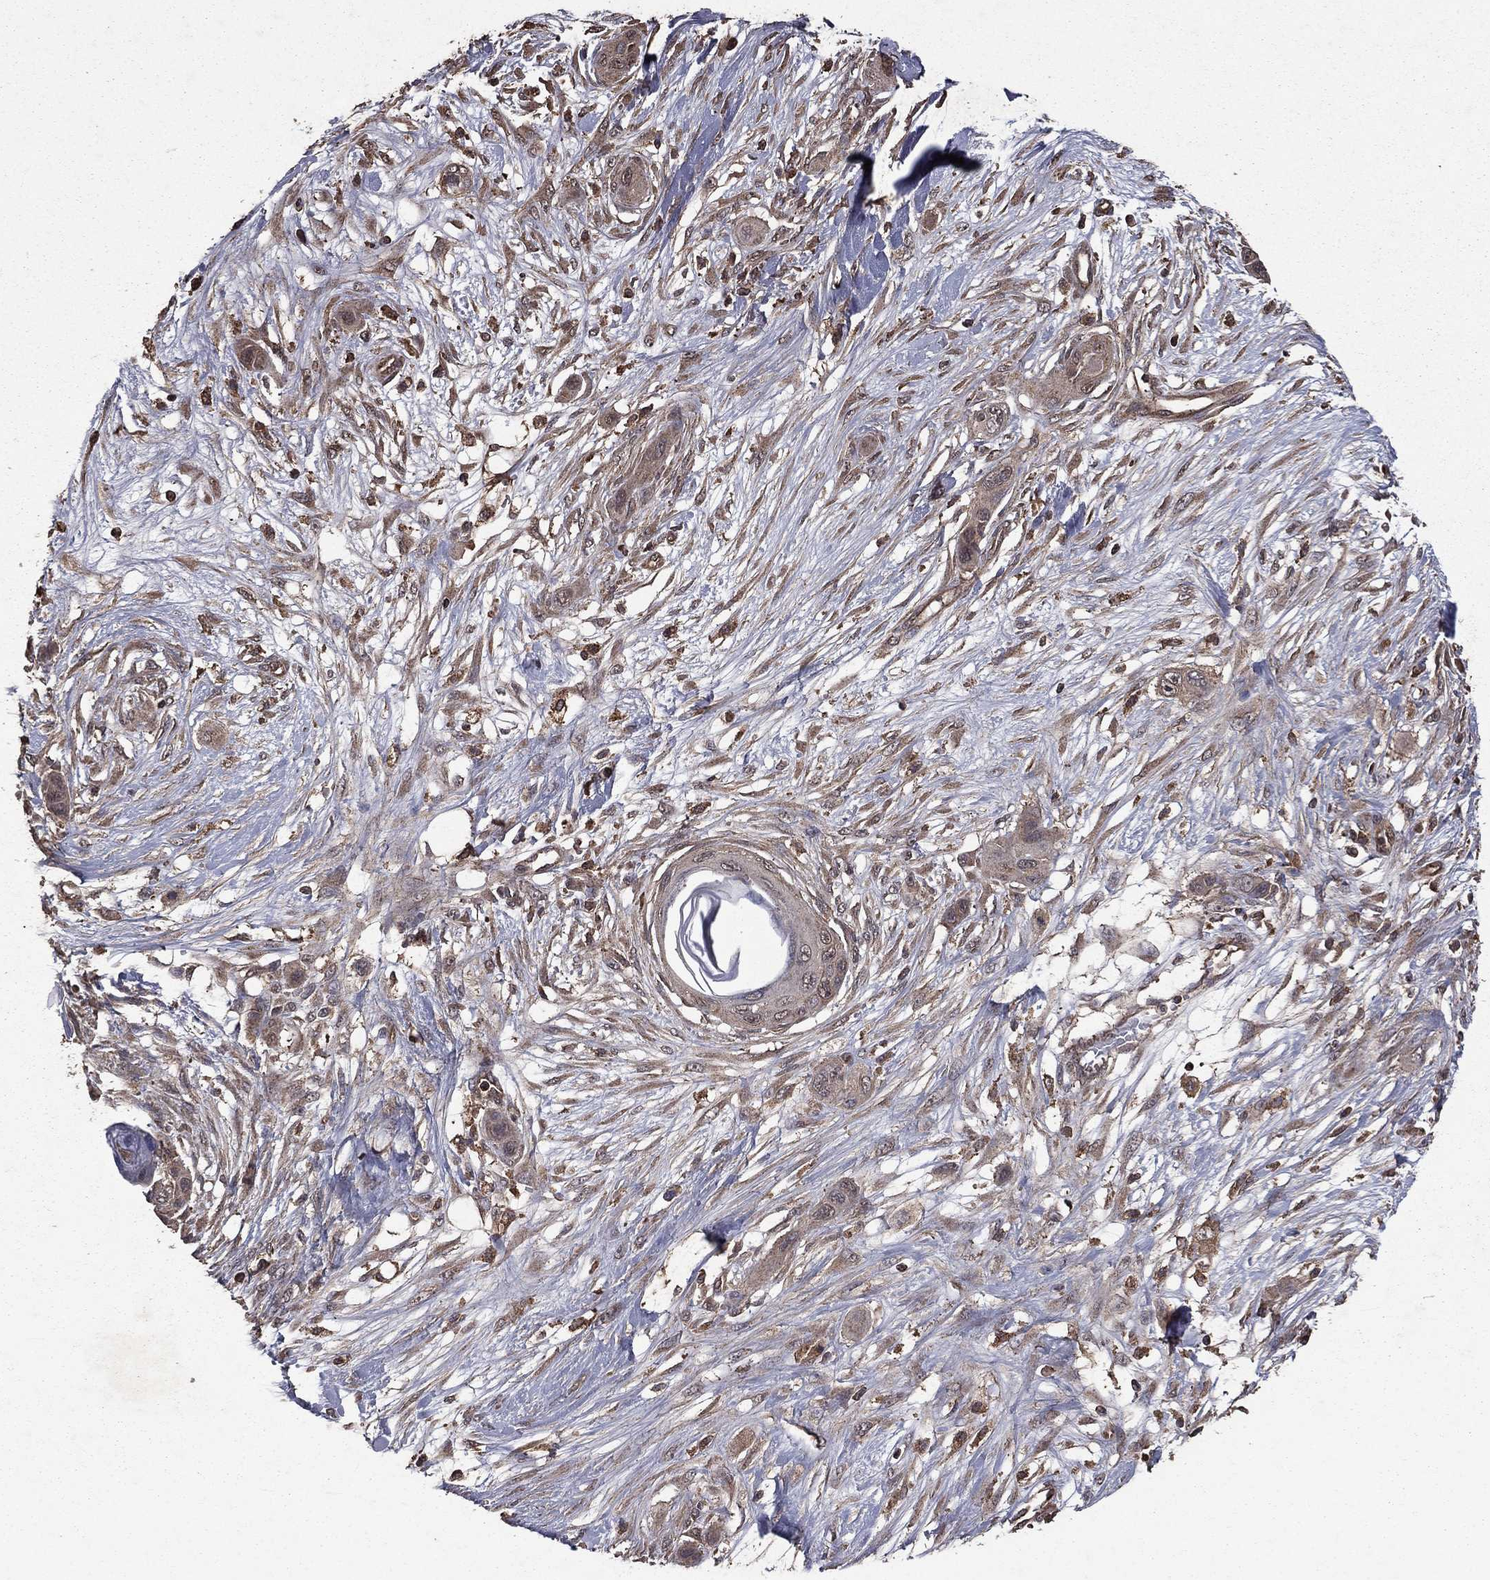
{"staining": {"intensity": "negative", "quantity": "none", "location": "none"}, "tissue": "skin cancer", "cell_type": "Tumor cells", "image_type": "cancer", "snomed": [{"axis": "morphology", "description": "Squamous cell carcinoma, NOS"}, {"axis": "topography", "description": "Skin"}], "caption": "Protein analysis of skin squamous cell carcinoma shows no significant positivity in tumor cells.", "gene": "BIRC6", "patient": {"sex": "male", "age": 79}}